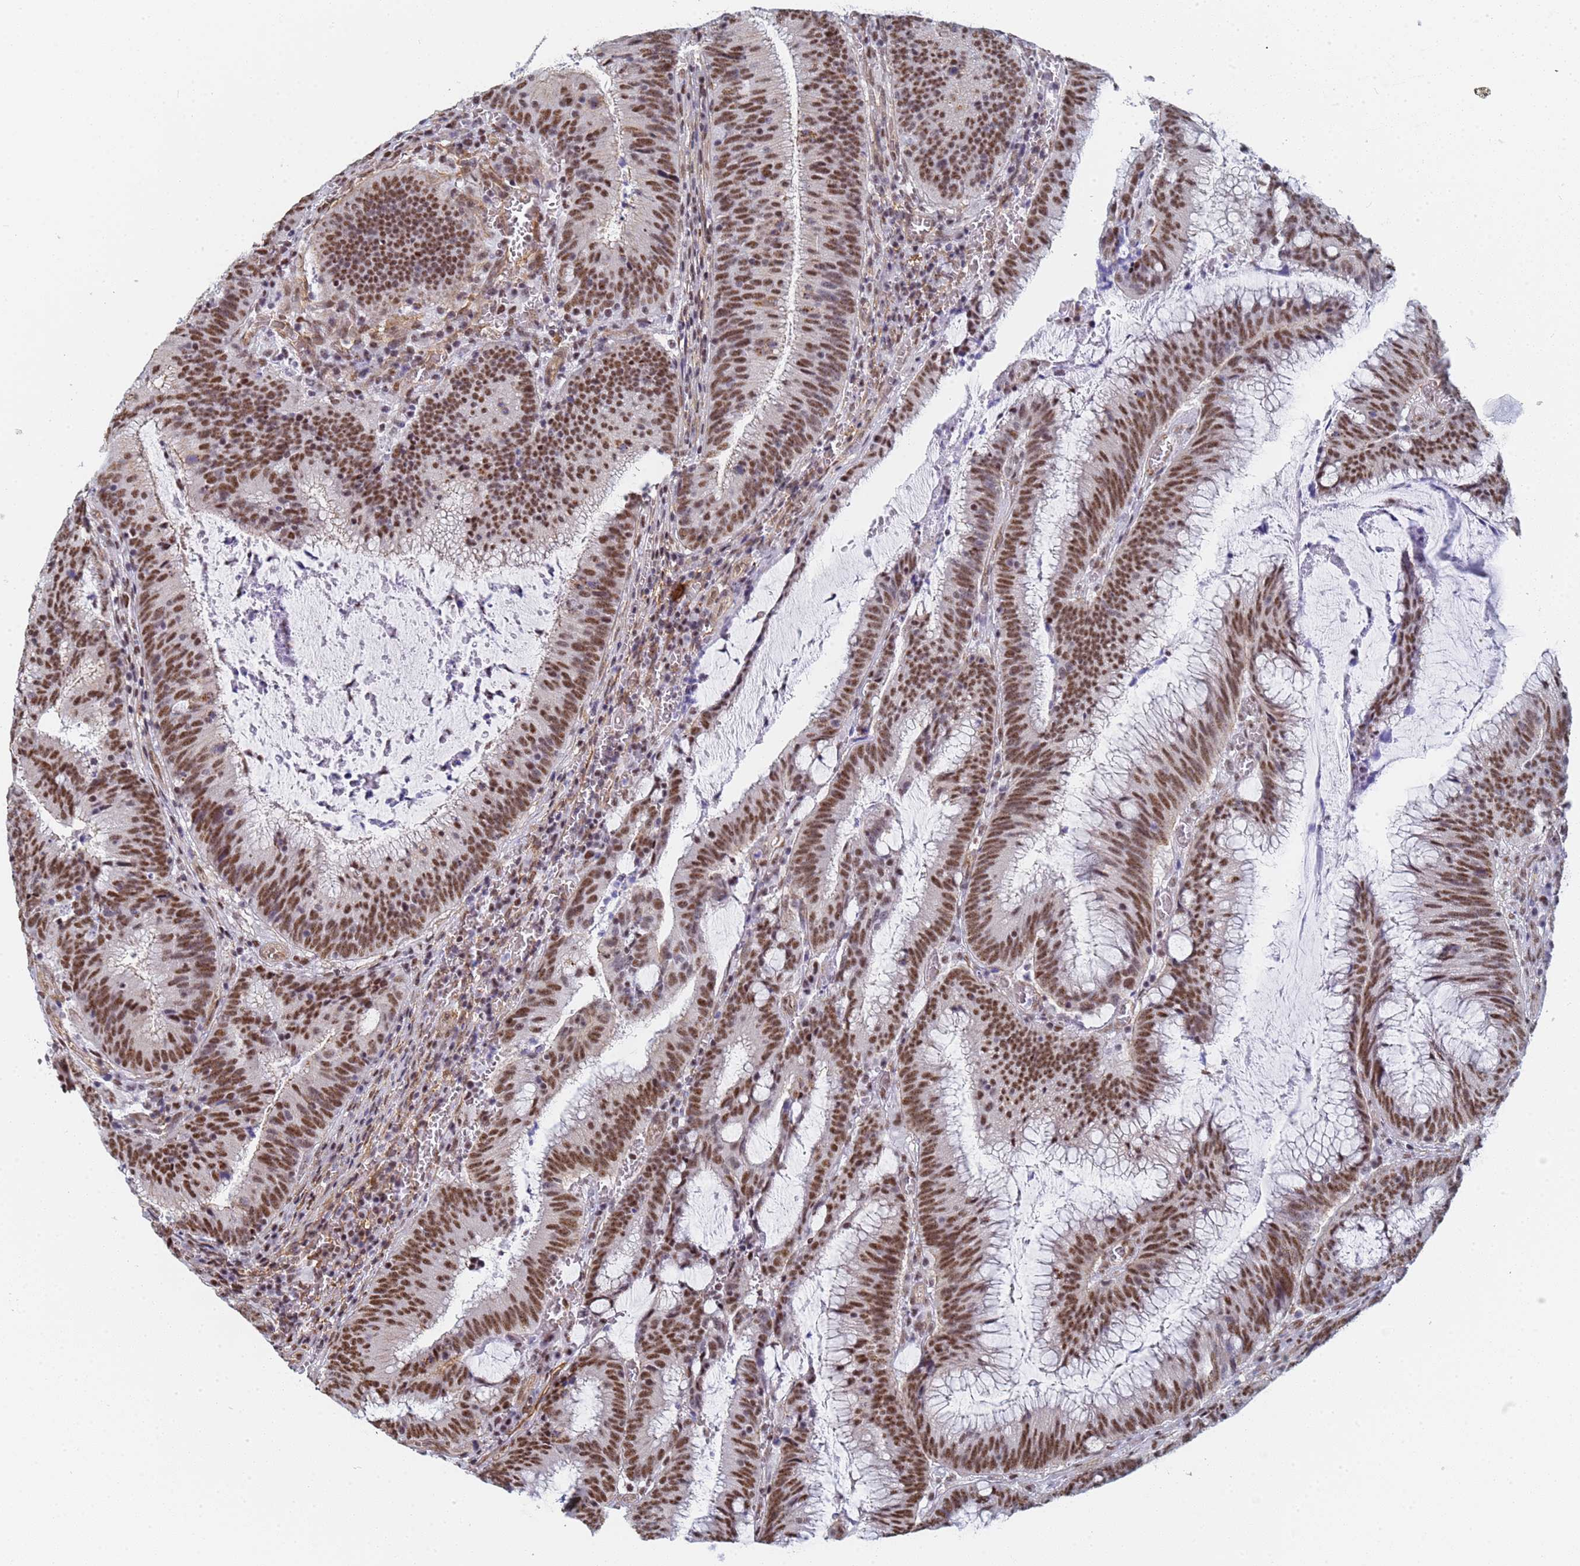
{"staining": {"intensity": "strong", "quantity": ">75%", "location": "nuclear"}, "tissue": "colorectal cancer", "cell_type": "Tumor cells", "image_type": "cancer", "snomed": [{"axis": "morphology", "description": "Adenocarcinoma, NOS"}, {"axis": "topography", "description": "Rectum"}], "caption": "Tumor cells display high levels of strong nuclear positivity in about >75% of cells in human colorectal adenocarcinoma.", "gene": "PRRT4", "patient": {"sex": "female", "age": 77}}